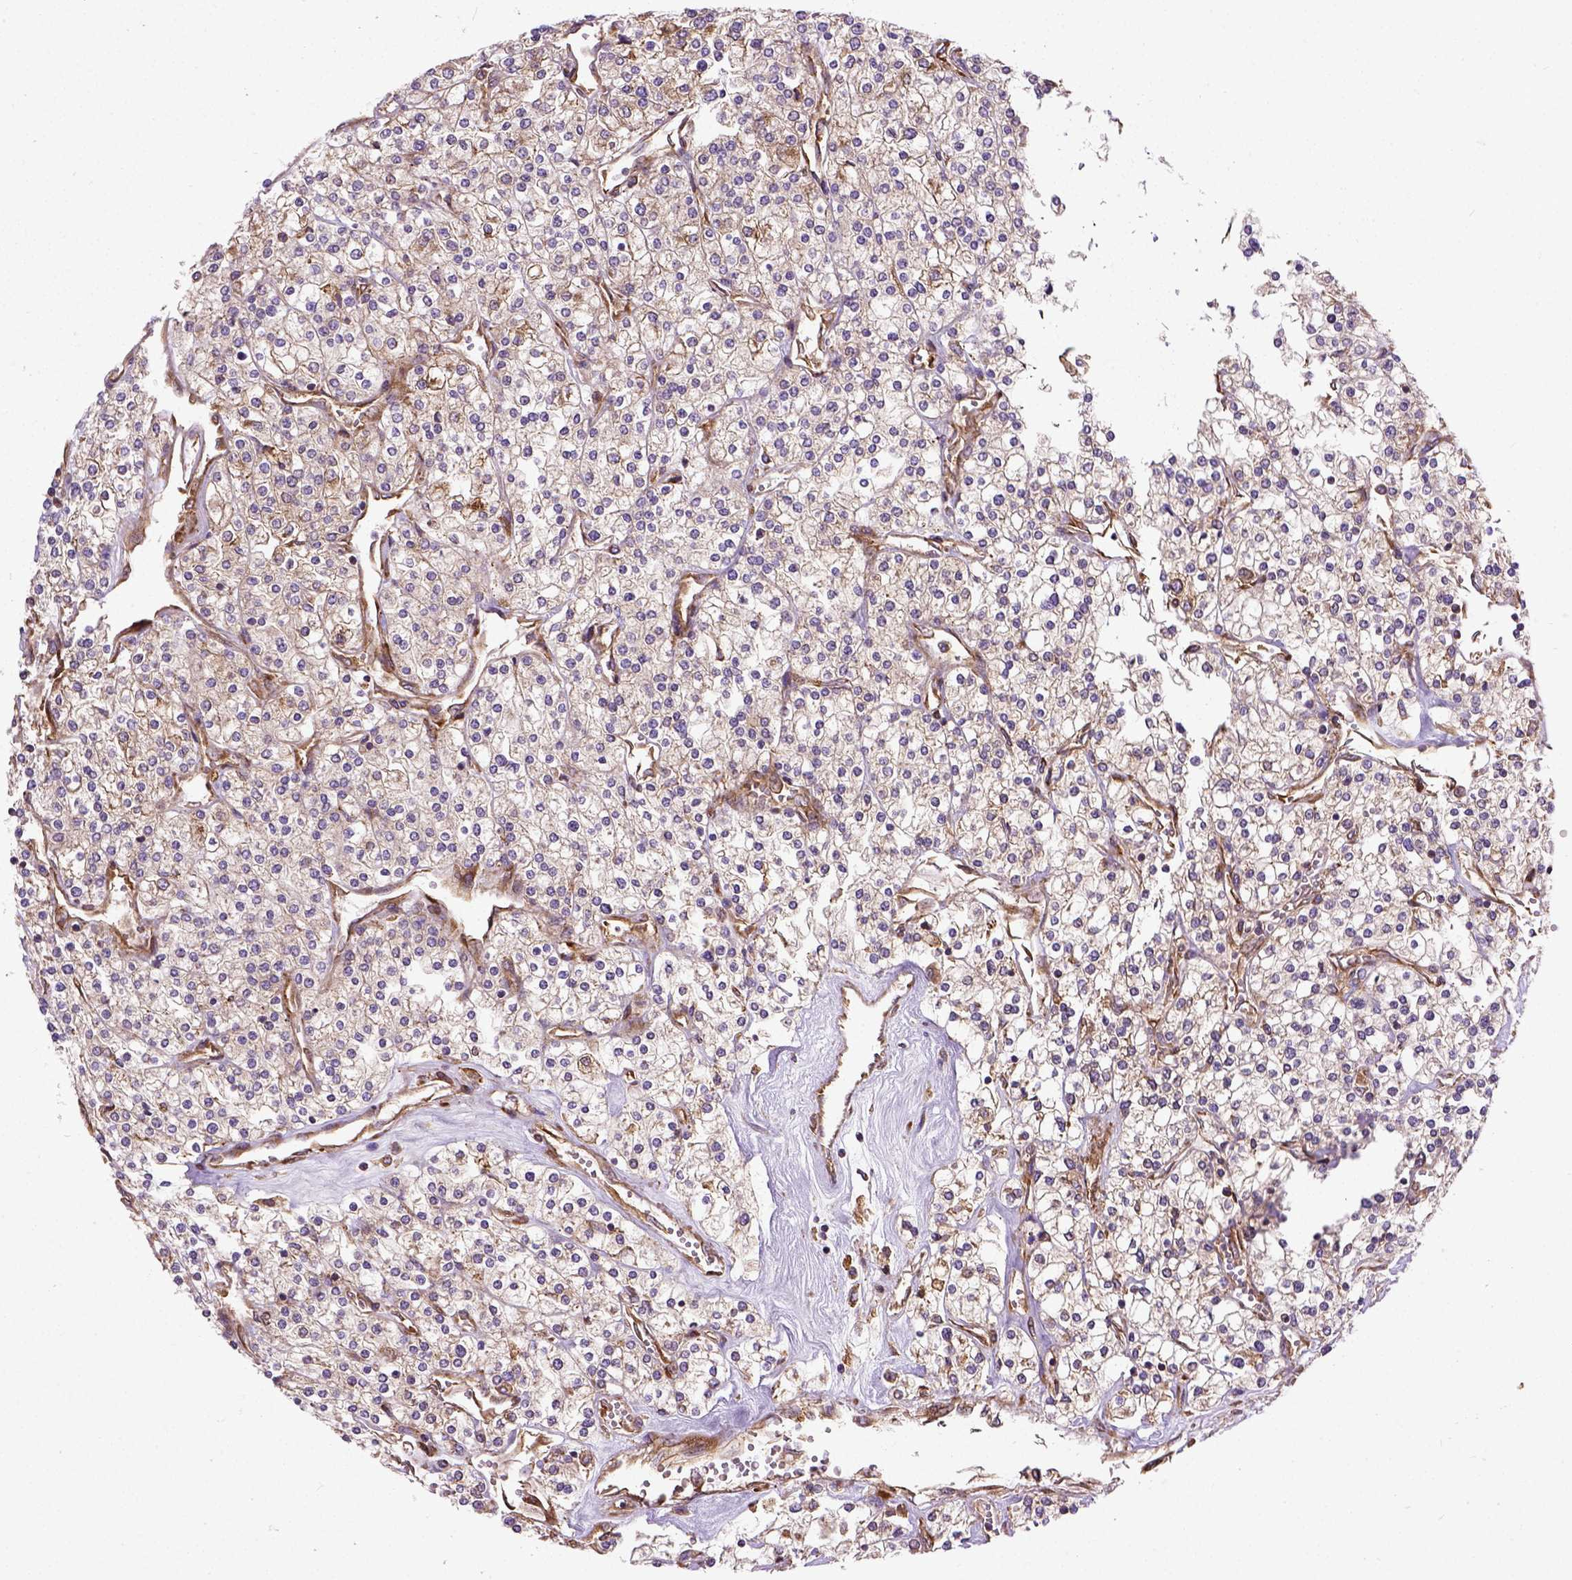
{"staining": {"intensity": "weak", "quantity": "25%-75%", "location": "cytoplasmic/membranous"}, "tissue": "renal cancer", "cell_type": "Tumor cells", "image_type": "cancer", "snomed": [{"axis": "morphology", "description": "Adenocarcinoma, NOS"}, {"axis": "topography", "description": "Kidney"}], "caption": "Immunohistochemical staining of human renal cancer reveals weak cytoplasmic/membranous protein positivity in about 25%-75% of tumor cells.", "gene": "CAPRIN1", "patient": {"sex": "male", "age": 80}}